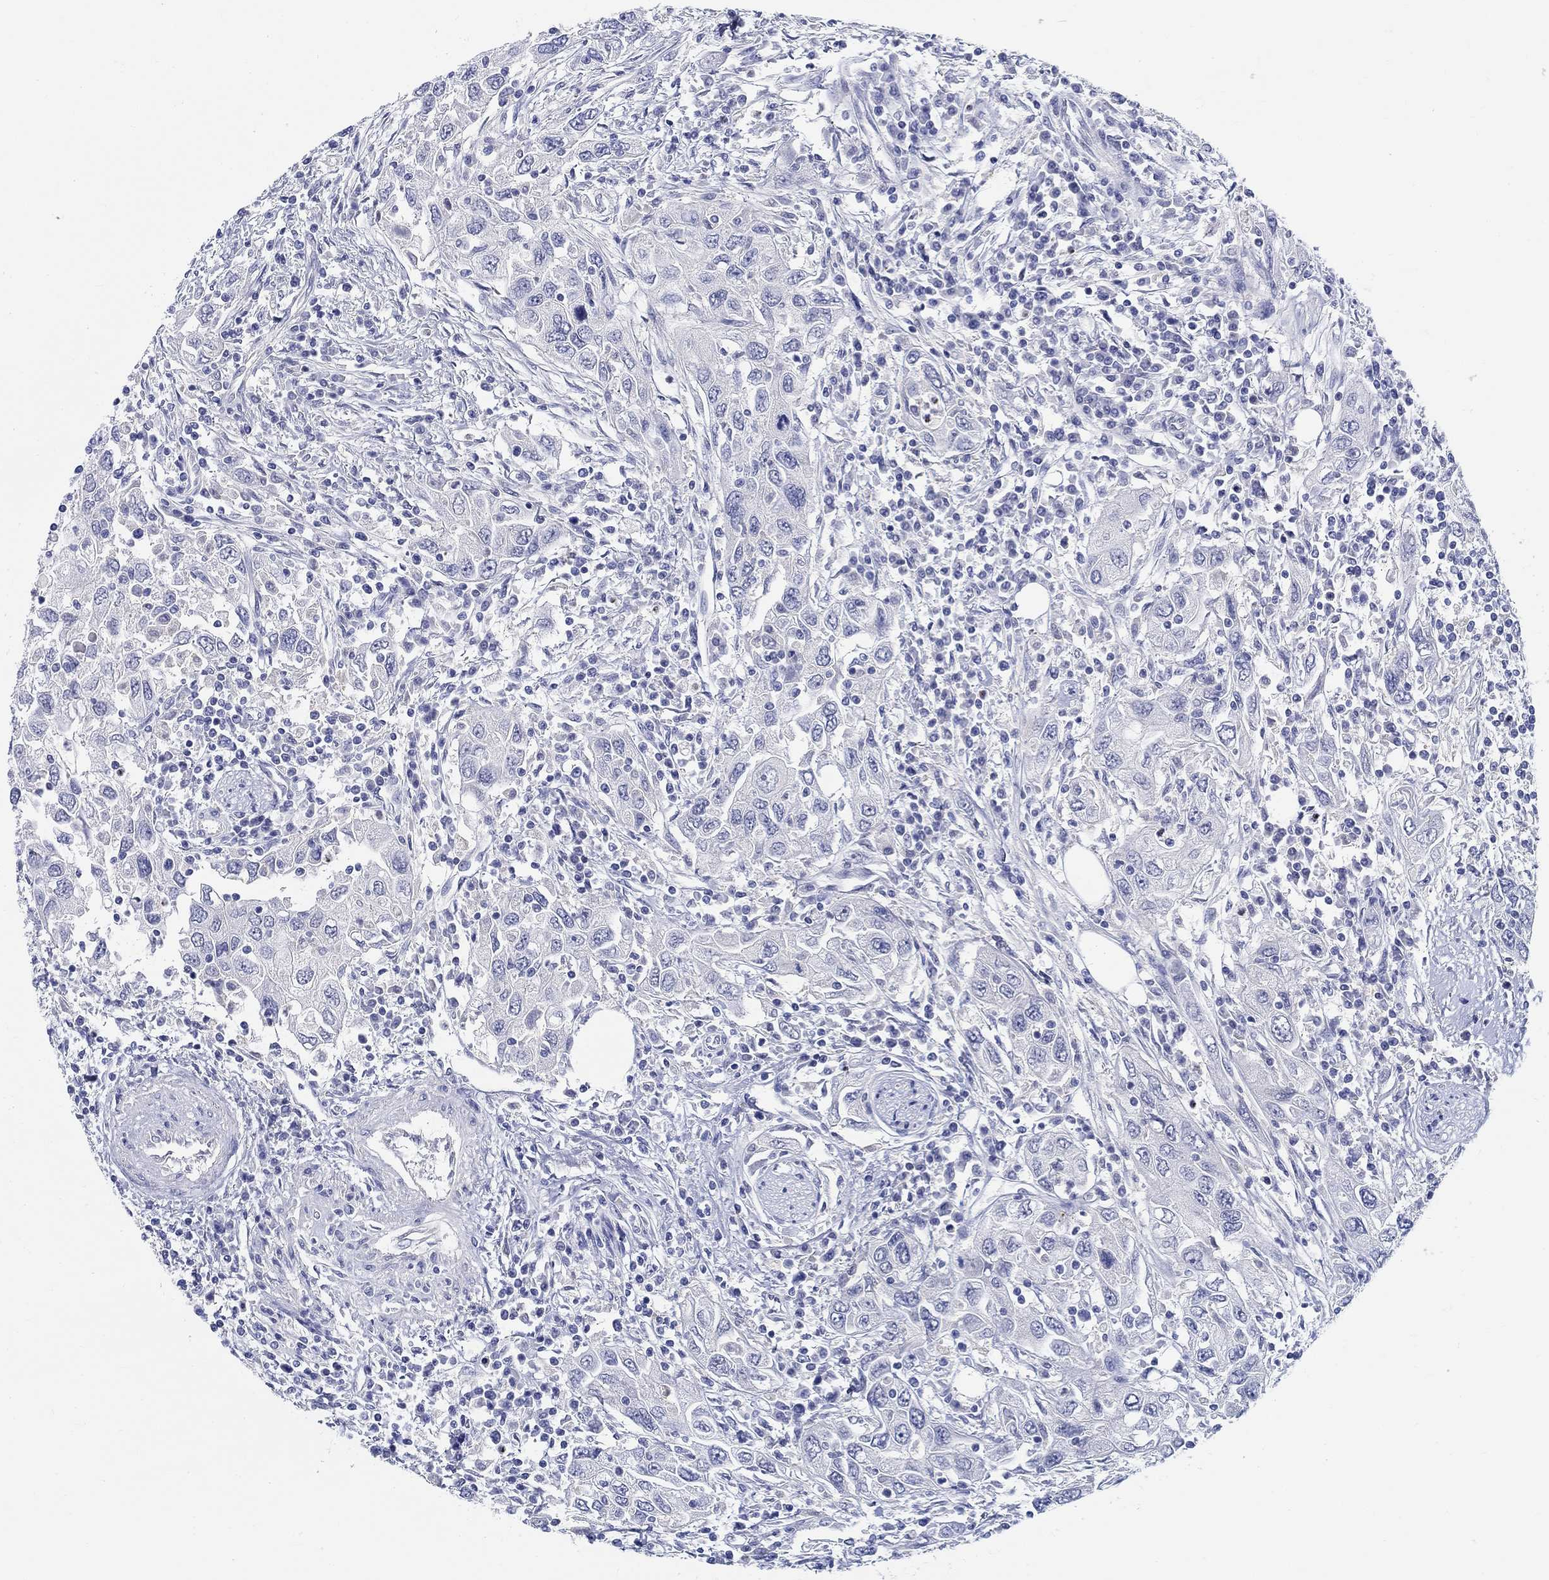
{"staining": {"intensity": "negative", "quantity": "none", "location": "none"}, "tissue": "urothelial cancer", "cell_type": "Tumor cells", "image_type": "cancer", "snomed": [{"axis": "morphology", "description": "Urothelial carcinoma, High grade"}, {"axis": "topography", "description": "Urinary bladder"}], "caption": "Immunohistochemistry photomicrograph of human urothelial cancer stained for a protein (brown), which displays no positivity in tumor cells.", "gene": "RAP1GAP", "patient": {"sex": "male", "age": 76}}